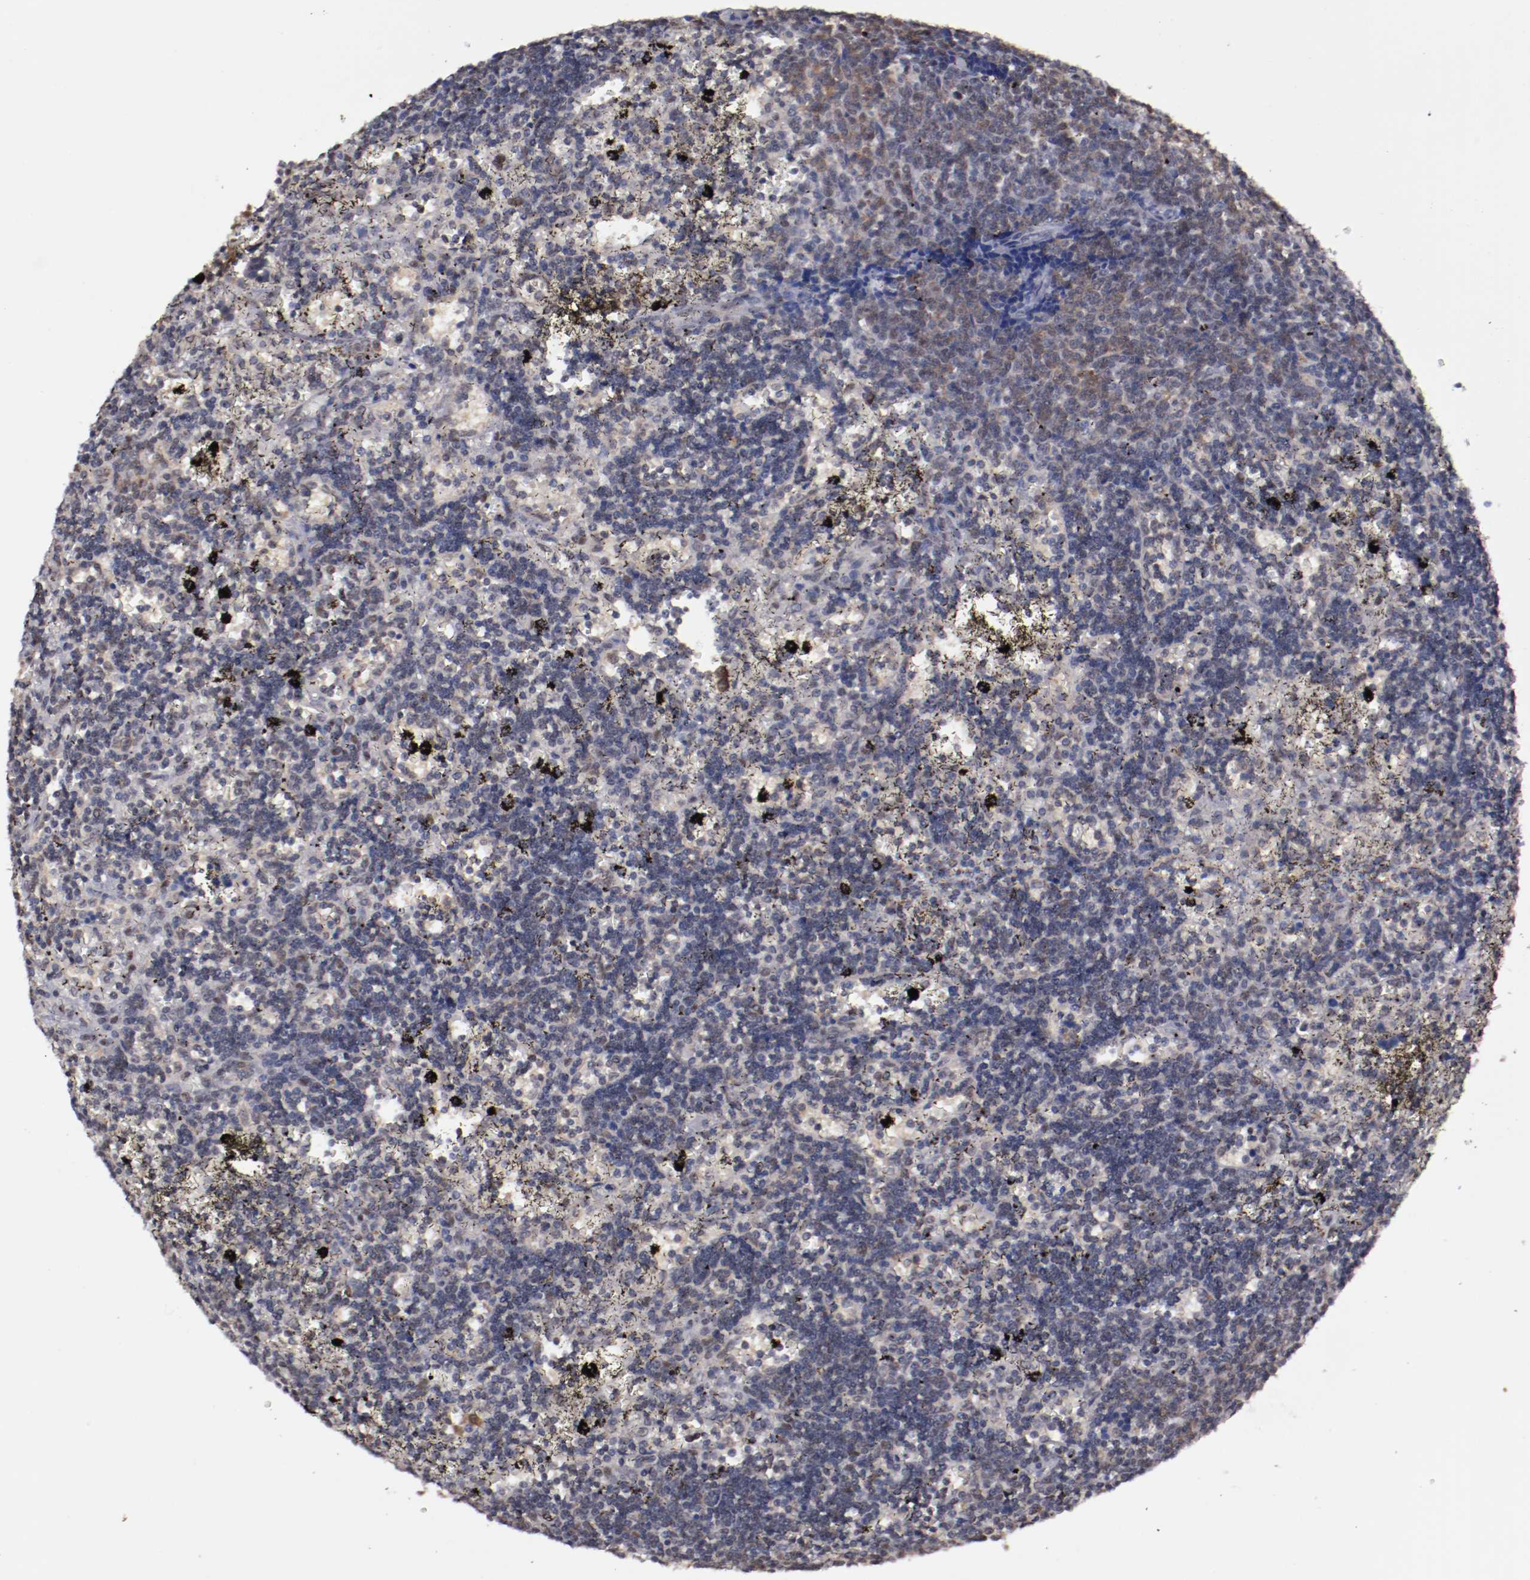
{"staining": {"intensity": "weak", "quantity": "<25%", "location": "cytoplasmic/membranous,nuclear"}, "tissue": "lymphoma", "cell_type": "Tumor cells", "image_type": "cancer", "snomed": [{"axis": "morphology", "description": "Malignant lymphoma, non-Hodgkin's type, Low grade"}, {"axis": "topography", "description": "Spleen"}], "caption": "Immunohistochemical staining of human lymphoma exhibits no significant positivity in tumor cells.", "gene": "ARNT", "patient": {"sex": "male", "age": 60}}